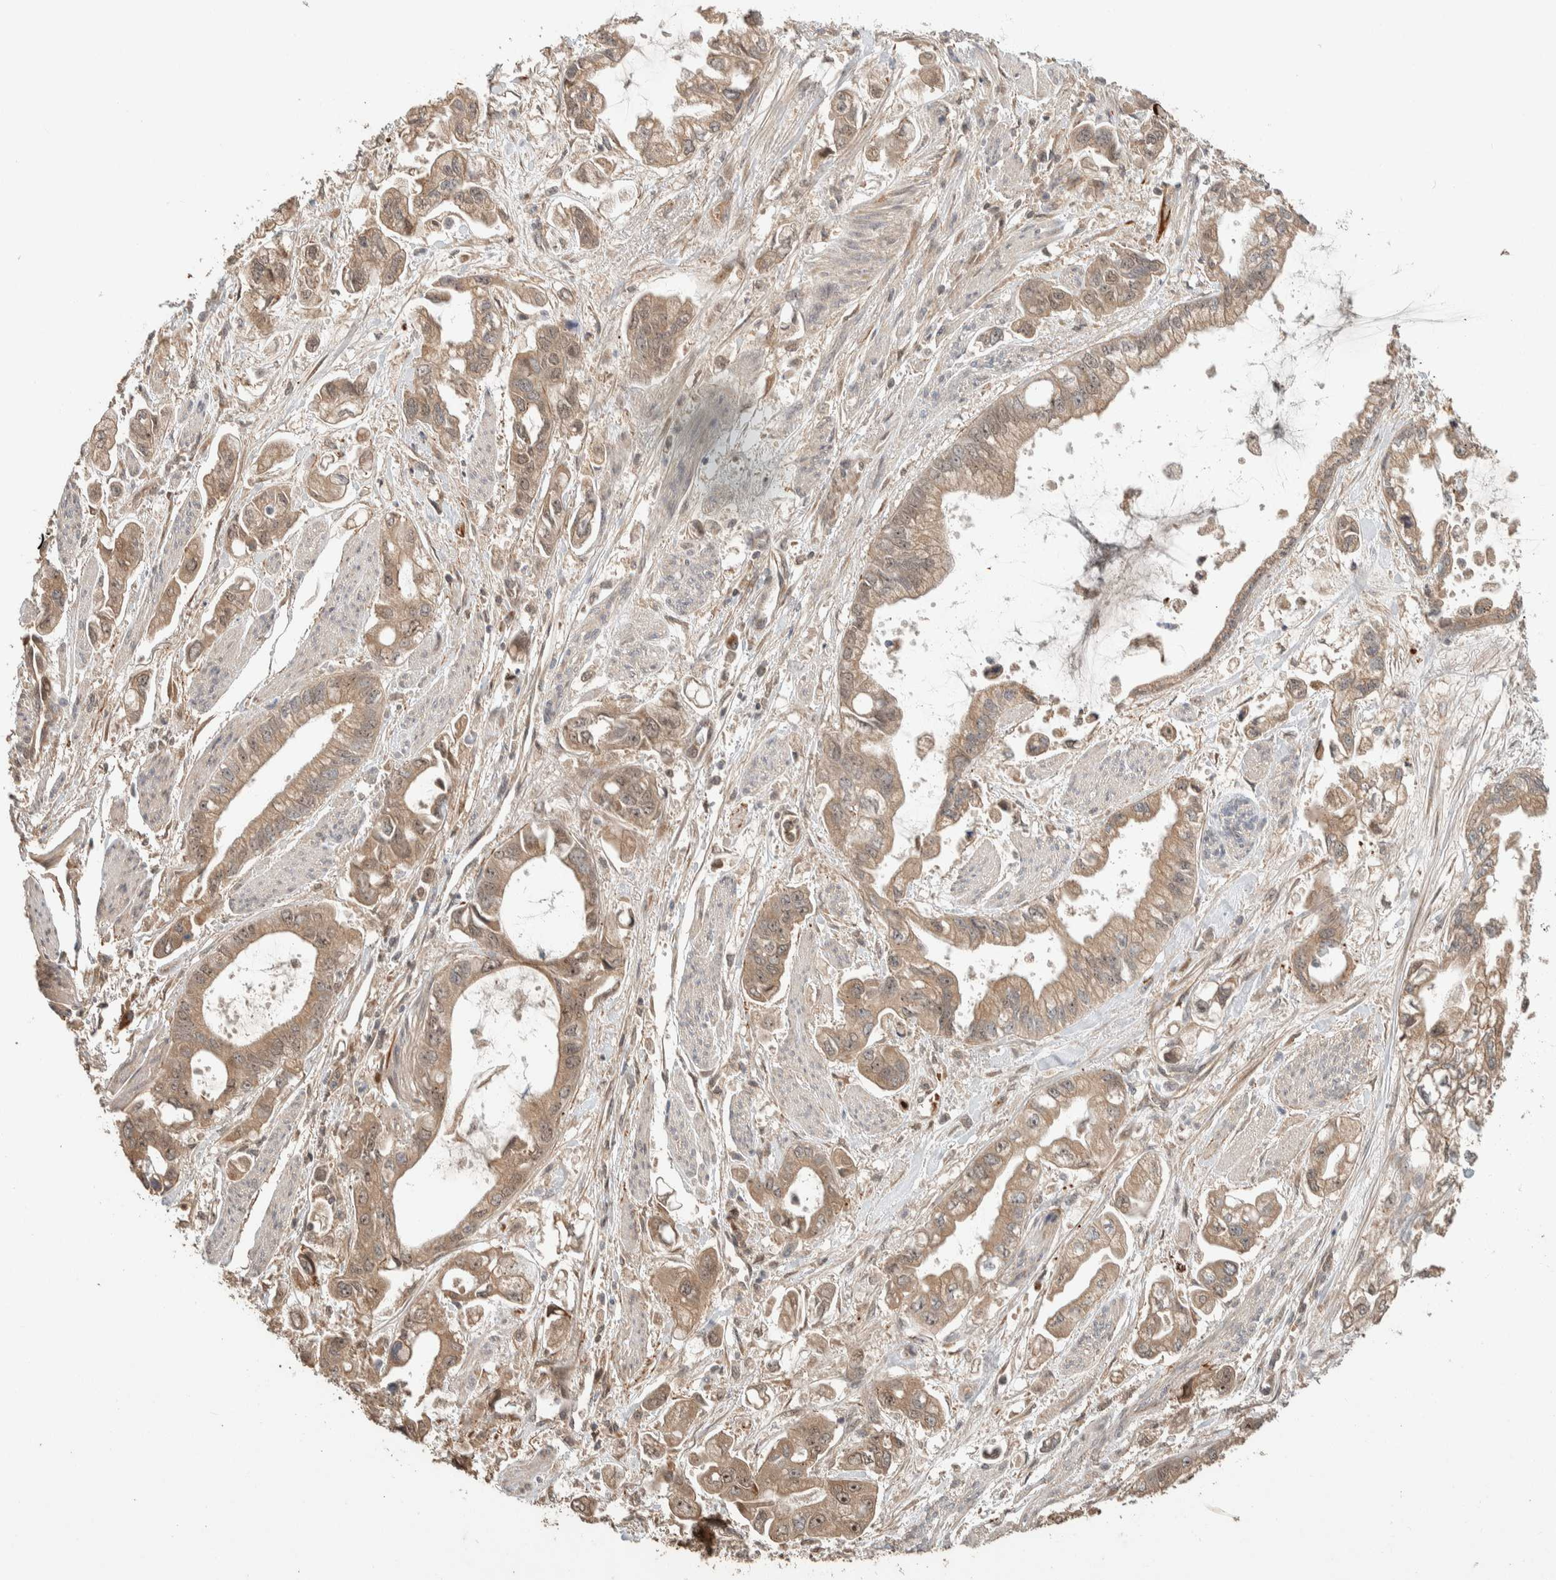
{"staining": {"intensity": "weak", "quantity": ">75%", "location": "cytoplasmic/membranous"}, "tissue": "stomach cancer", "cell_type": "Tumor cells", "image_type": "cancer", "snomed": [{"axis": "morphology", "description": "Normal tissue, NOS"}, {"axis": "morphology", "description": "Adenocarcinoma, NOS"}, {"axis": "topography", "description": "Stomach"}], "caption": "Immunohistochemical staining of human adenocarcinoma (stomach) exhibits low levels of weak cytoplasmic/membranous expression in approximately >75% of tumor cells.", "gene": "ZBTB2", "patient": {"sex": "male", "age": 62}}